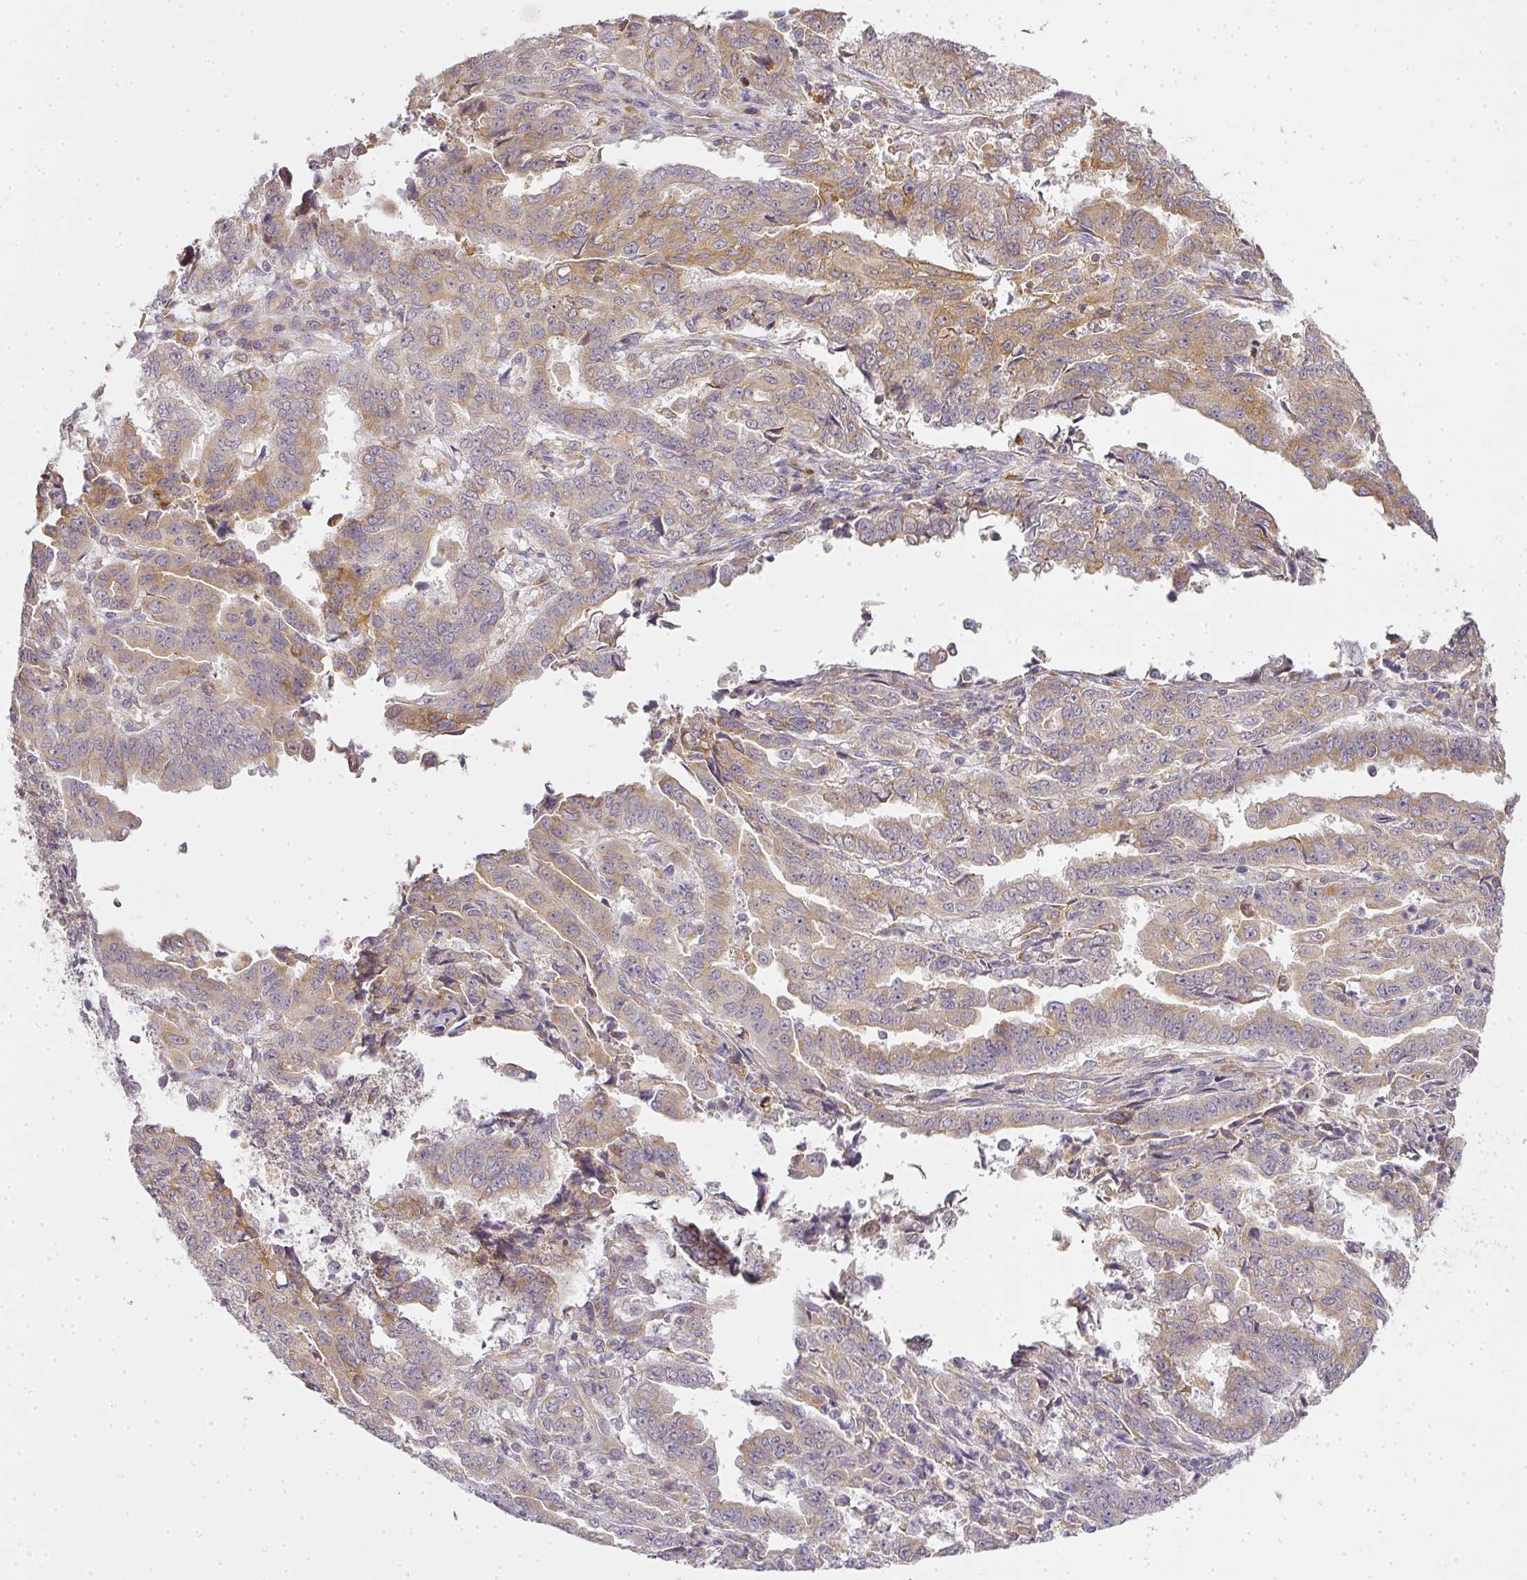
{"staining": {"intensity": "moderate", "quantity": "25%-75%", "location": "cytoplasmic/membranous"}, "tissue": "endometrial cancer", "cell_type": "Tumor cells", "image_type": "cancer", "snomed": [{"axis": "morphology", "description": "Adenocarcinoma, NOS"}, {"axis": "topography", "description": "Endometrium"}], "caption": "Immunohistochemical staining of endometrial adenocarcinoma displays medium levels of moderate cytoplasmic/membranous positivity in about 25%-75% of tumor cells. The protein is shown in brown color, while the nuclei are stained blue.", "gene": "MED19", "patient": {"sex": "female", "age": 50}}